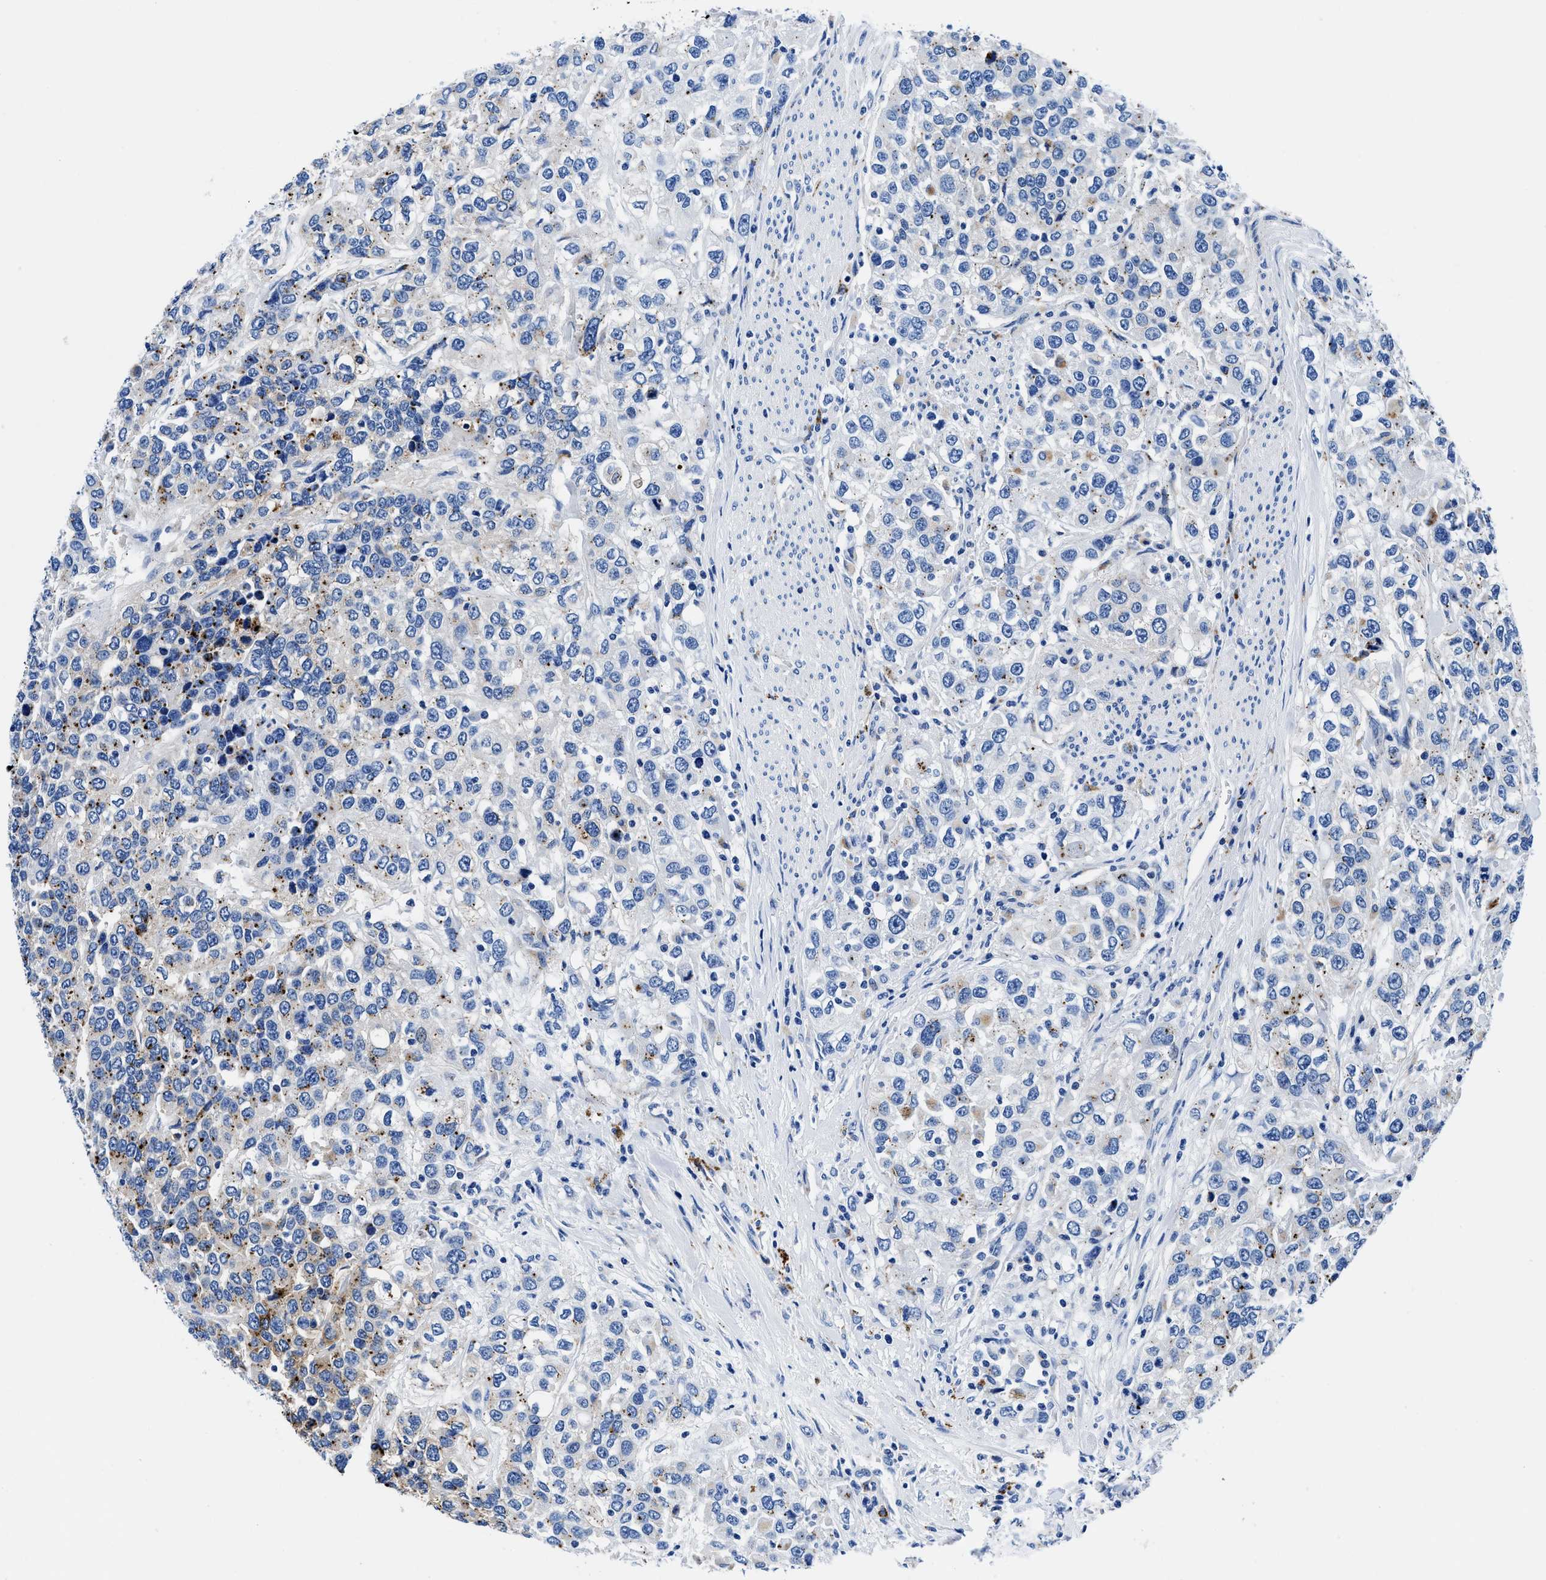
{"staining": {"intensity": "weak", "quantity": "<25%", "location": "cytoplasmic/membranous"}, "tissue": "urothelial cancer", "cell_type": "Tumor cells", "image_type": "cancer", "snomed": [{"axis": "morphology", "description": "Urothelial carcinoma, High grade"}, {"axis": "topography", "description": "Urinary bladder"}], "caption": "DAB immunohistochemical staining of human urothelial carcinoma (high-grade) displays no significant expression in tumor cells.", "gene": "OR14K1", "patient": {"sex": "female", "age": 80}}